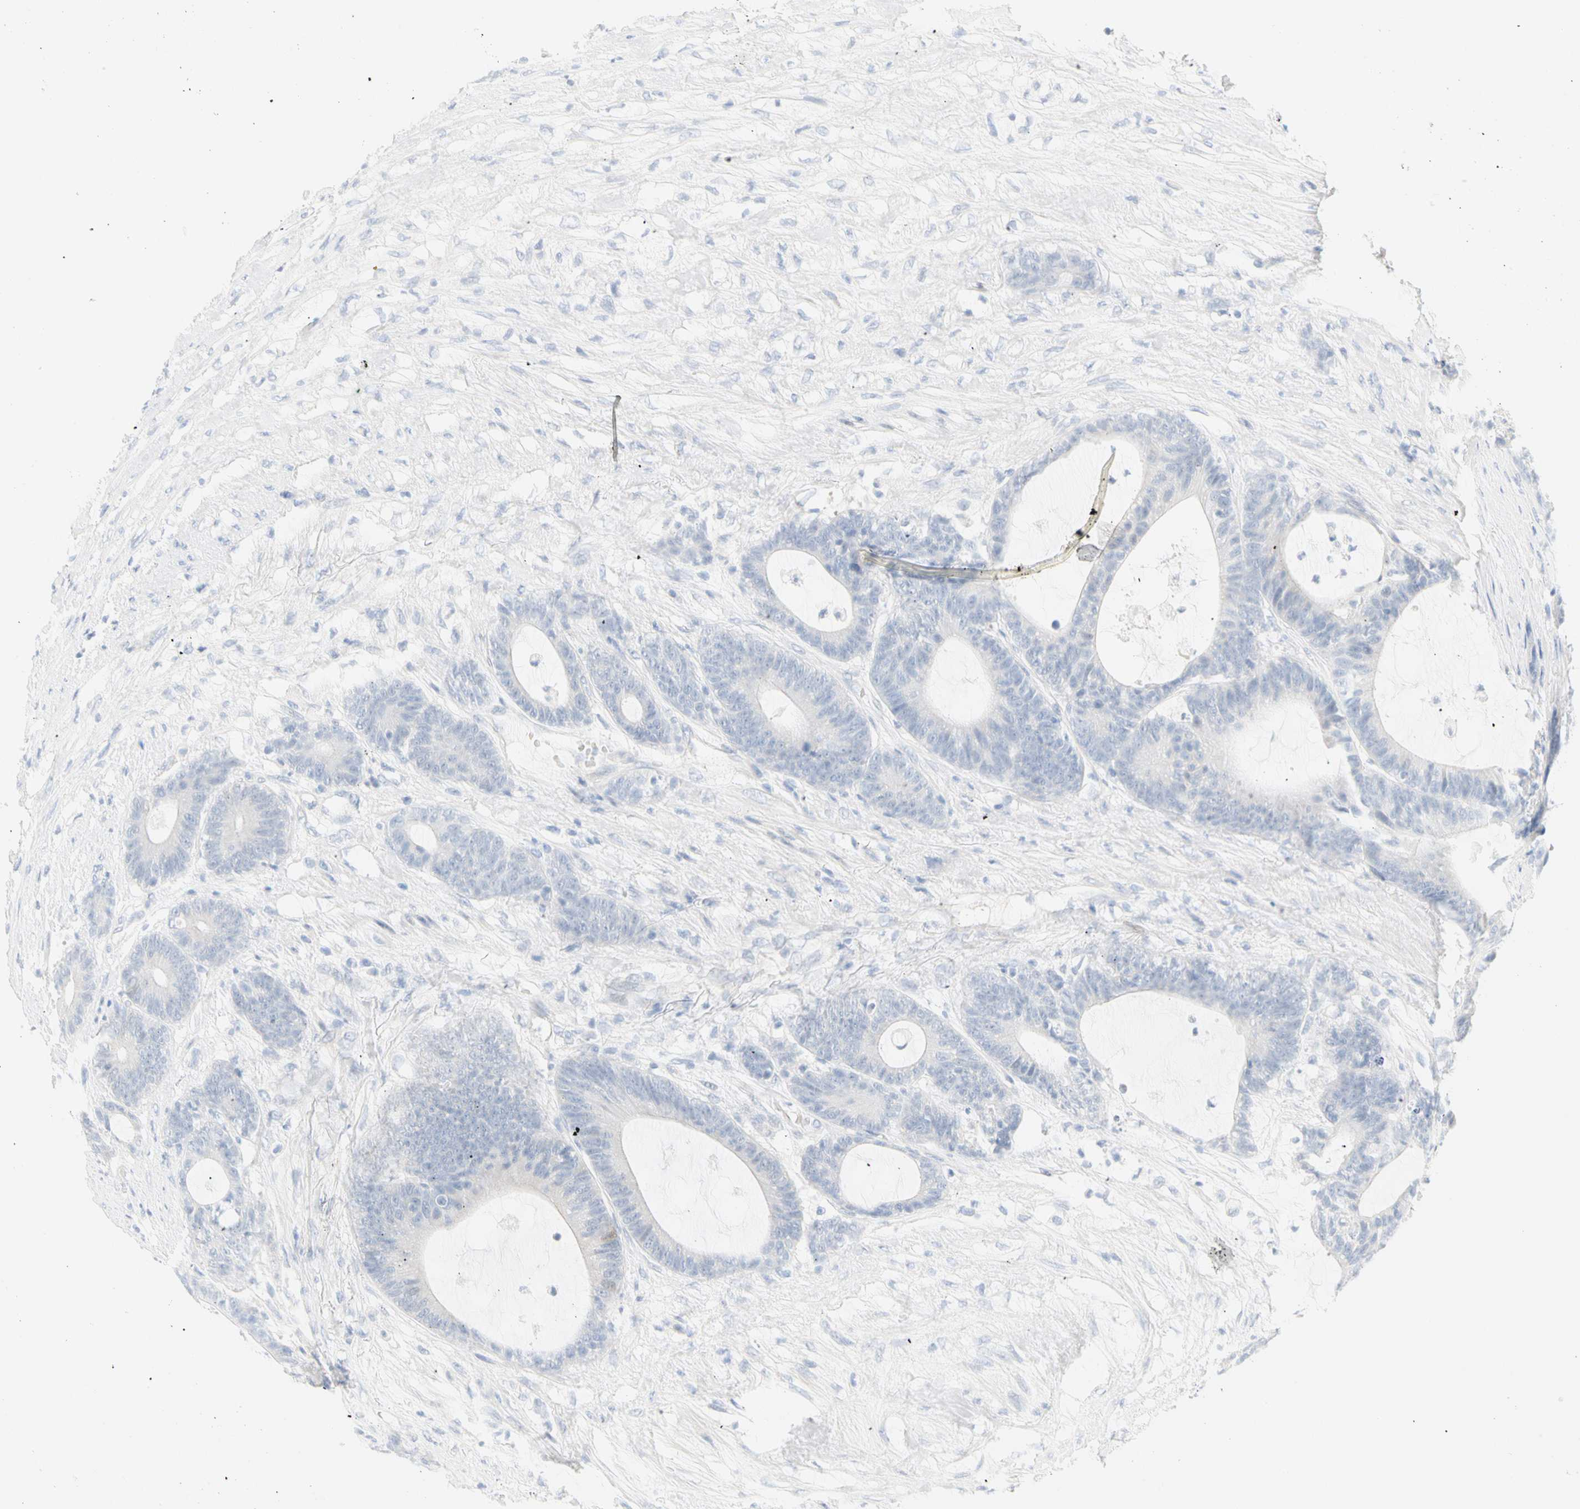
{"staining": {"intensity": "negative", "quantity": "none", "location": "none"}, "tissue": "colorectal cancer", "cell_type": "Tumor cells", "image_type": "cancer", "snomed": [{"axis": "morphology", "description": "Adenocarcinoma, NOS"}, {"axis": "topography", "description": "Colon"}], "caption": "Tumor cells show no significant staining in adenocarcinoma (colorectal).", "gene": "SELENBP1", "patient": {"sex": "female", "age": 84}}